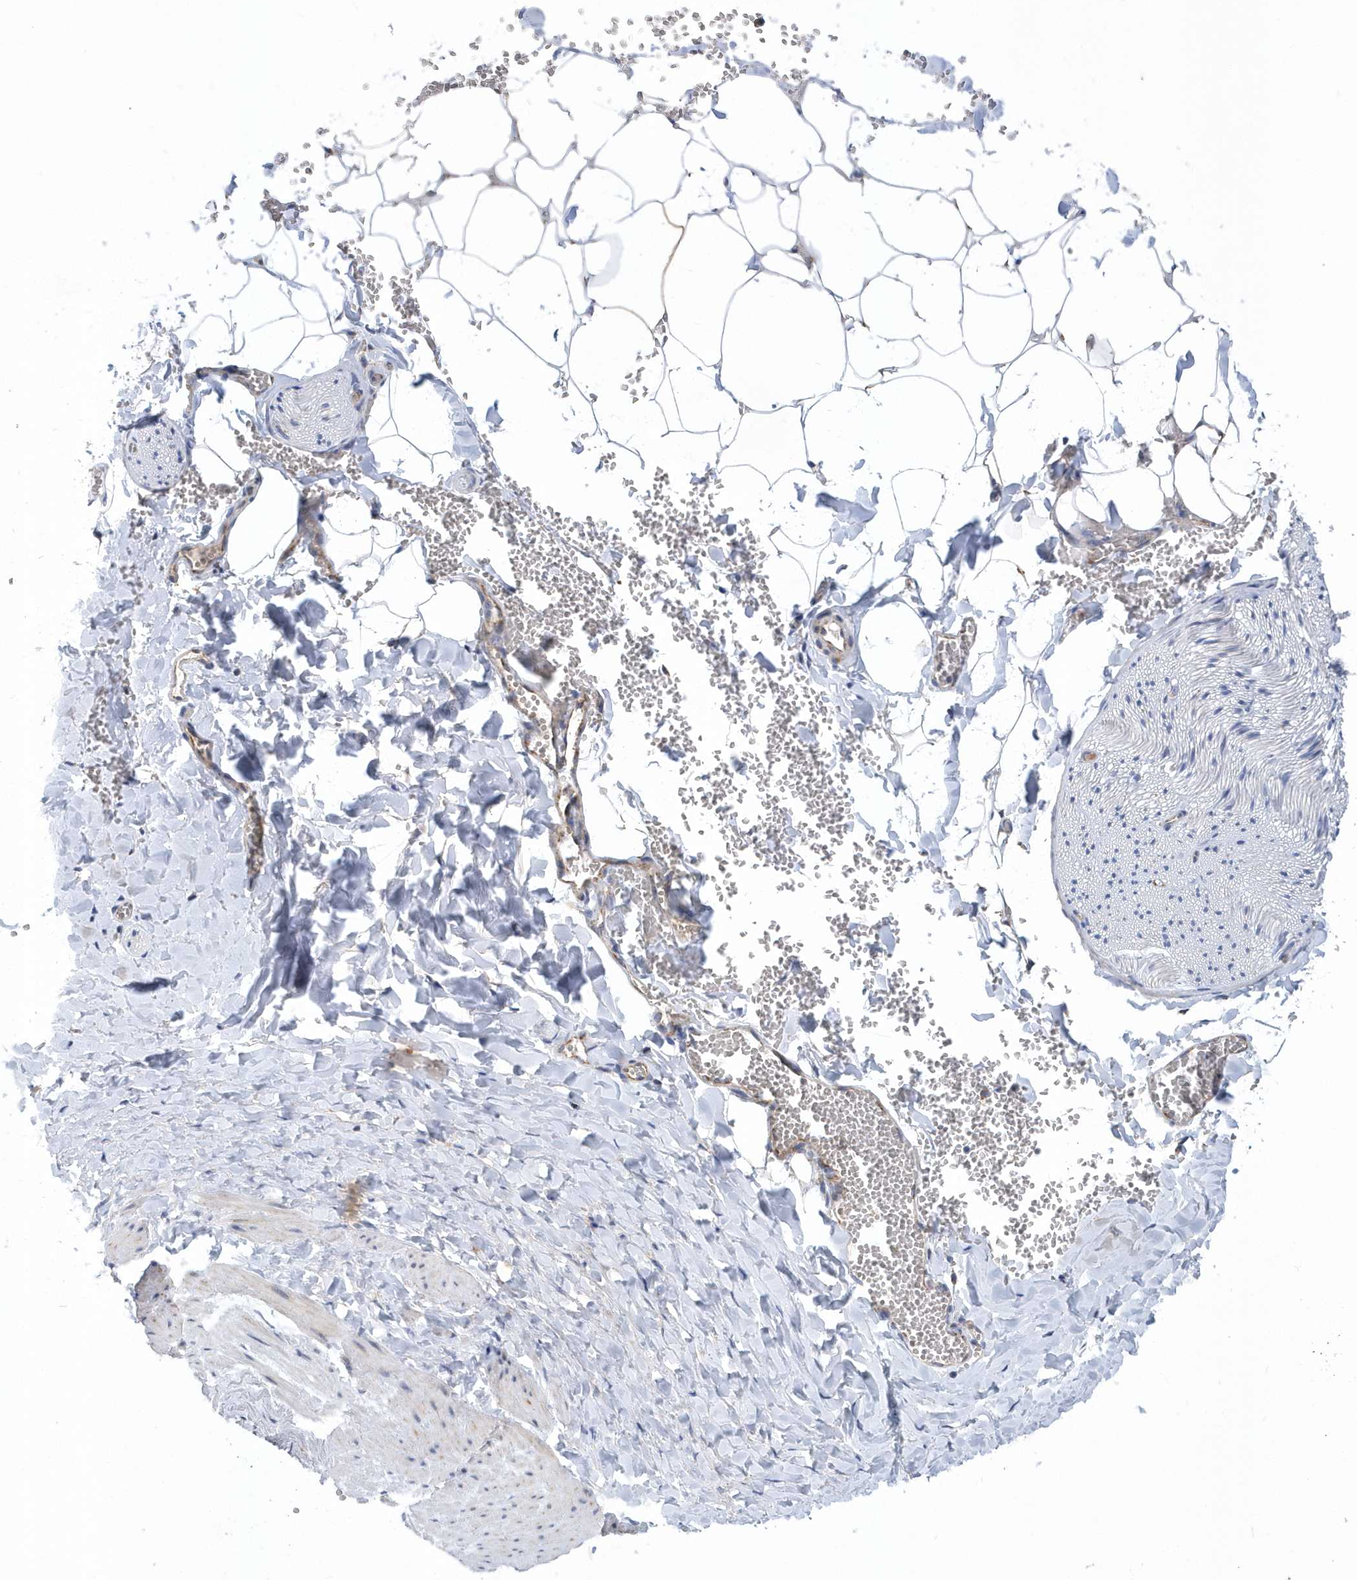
{"staining": {"intensity": "negative", "quantity": "none", "location": "none"}, "tissue": "adipose tissue", "cell_type": "Adipocytes", "image_type": "normal", "snomed": [{"axis": "morphology", "description": "Normal tissue, NOS"}, {"axis": "topography", "description": "Gallbladder"}, {"axis": "topography", "description": "Peripheral nerve tissue"}], "caption": "This image is of unremarkable adipose tissue stained with immunohistochemistry (IHC) to label a protein in brown with the nuclei are counter-stained blue. There is no staining in adipocytes. (Brightfield microscopy of DAB (3,3'-diaminobenzidine) immunohistochemistry at high magnification).", "gene": "VWA5B2", "patient": {"sex": "male", "age": 38}}